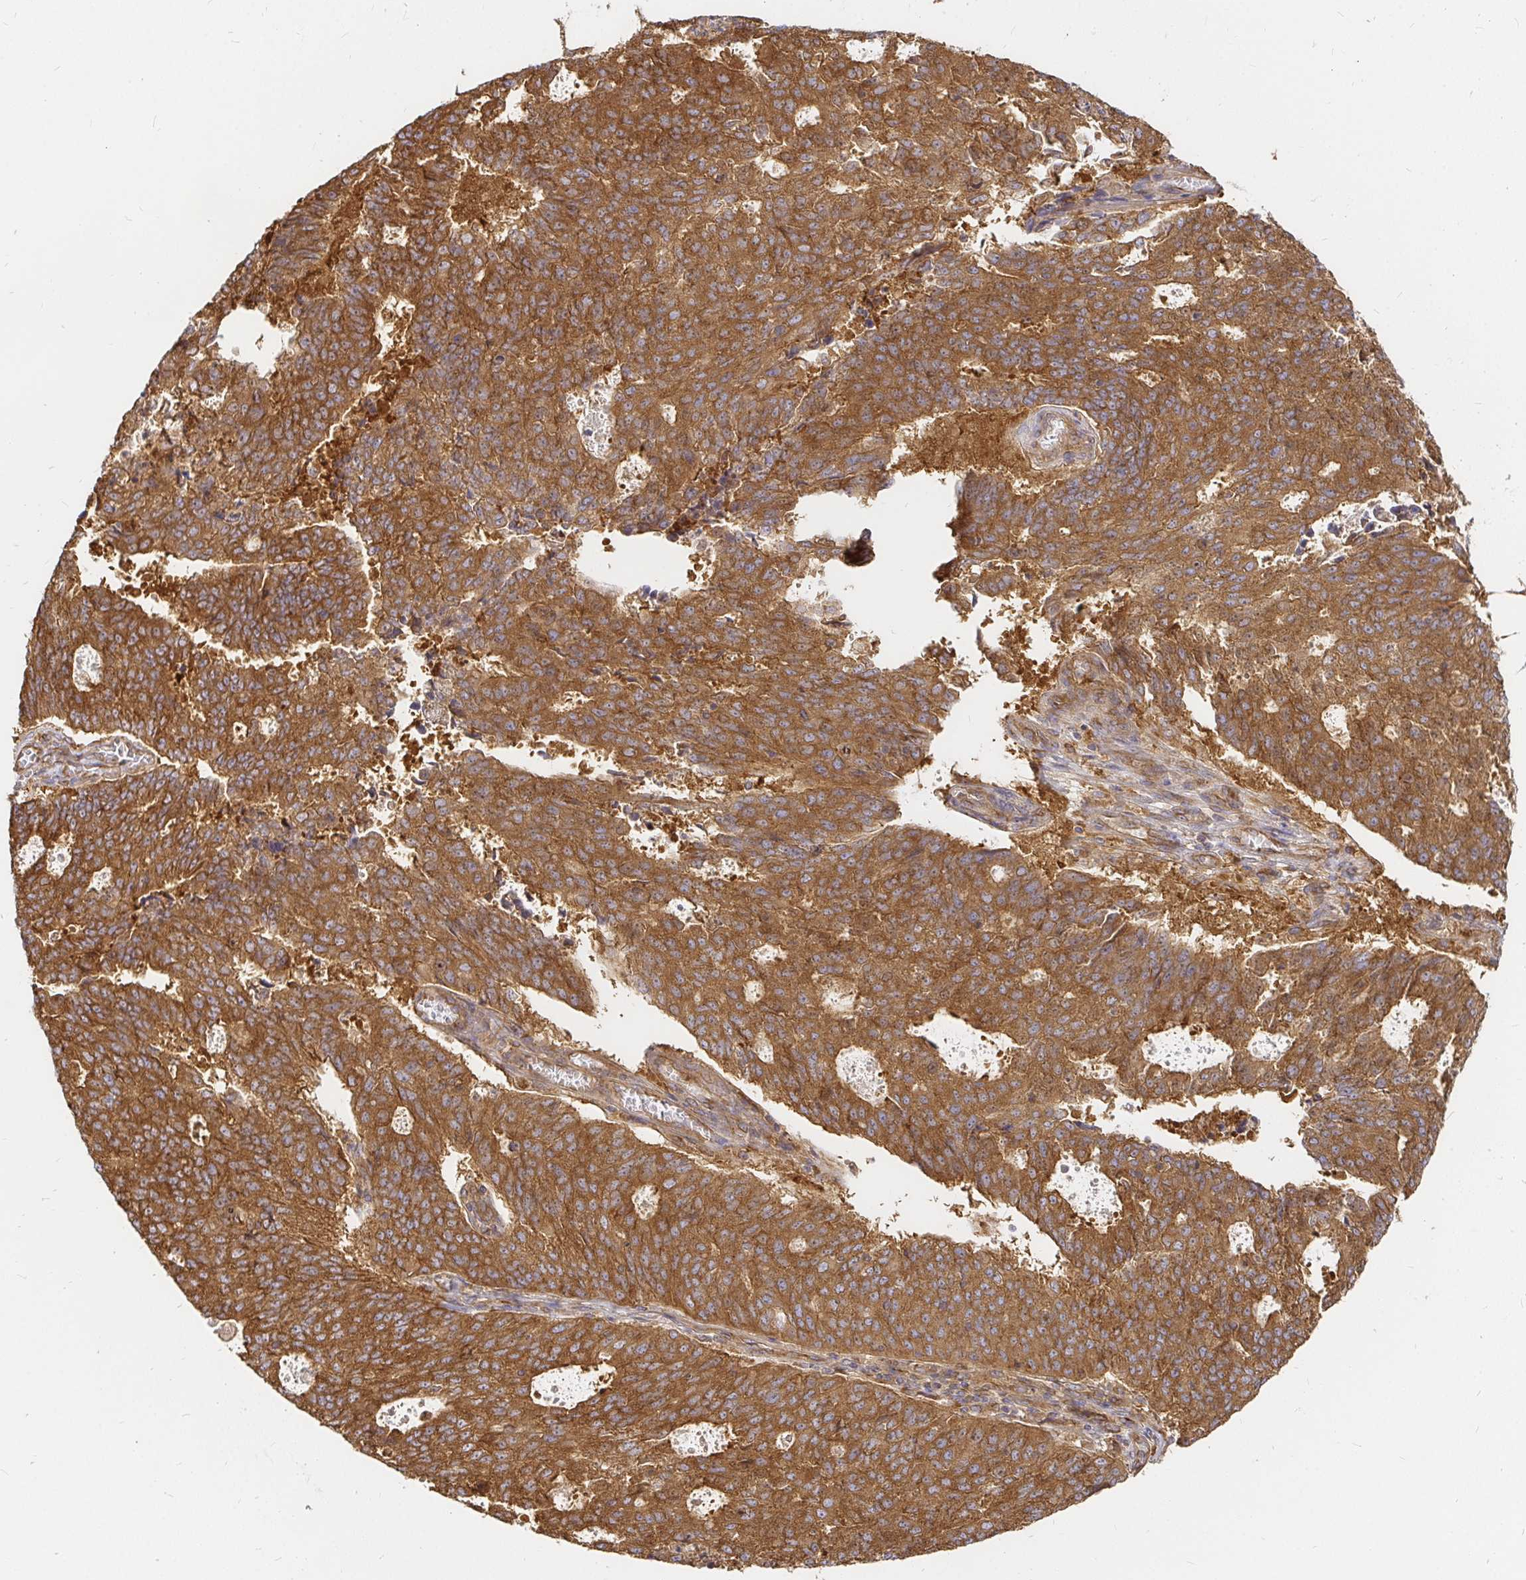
{"staining": {"intensity": "strong", "quantity": ">75%", "location": "cytoplasmic/membranous"}, "tissue": "endometrial cancer", "cell_type": "Tumor cells", "image_type": "cancer", "snomed": [{"axis": "morphology", "description": "Adenocarcinoma, NOS"}, {"axis": "topography", "description": "Endometrium"}], "caption": "The photomicrograph reveals immunohistochemical staining of adenocarcinoma (endometrial). There is strong cytoplasmic/membranous staining is present in approximately >75% of tumor cells. (Brightfield microscopy of DAB IHC at high magnification).", "gene": "KIF5B", "patient": {"sex": "female", "age": 82}}